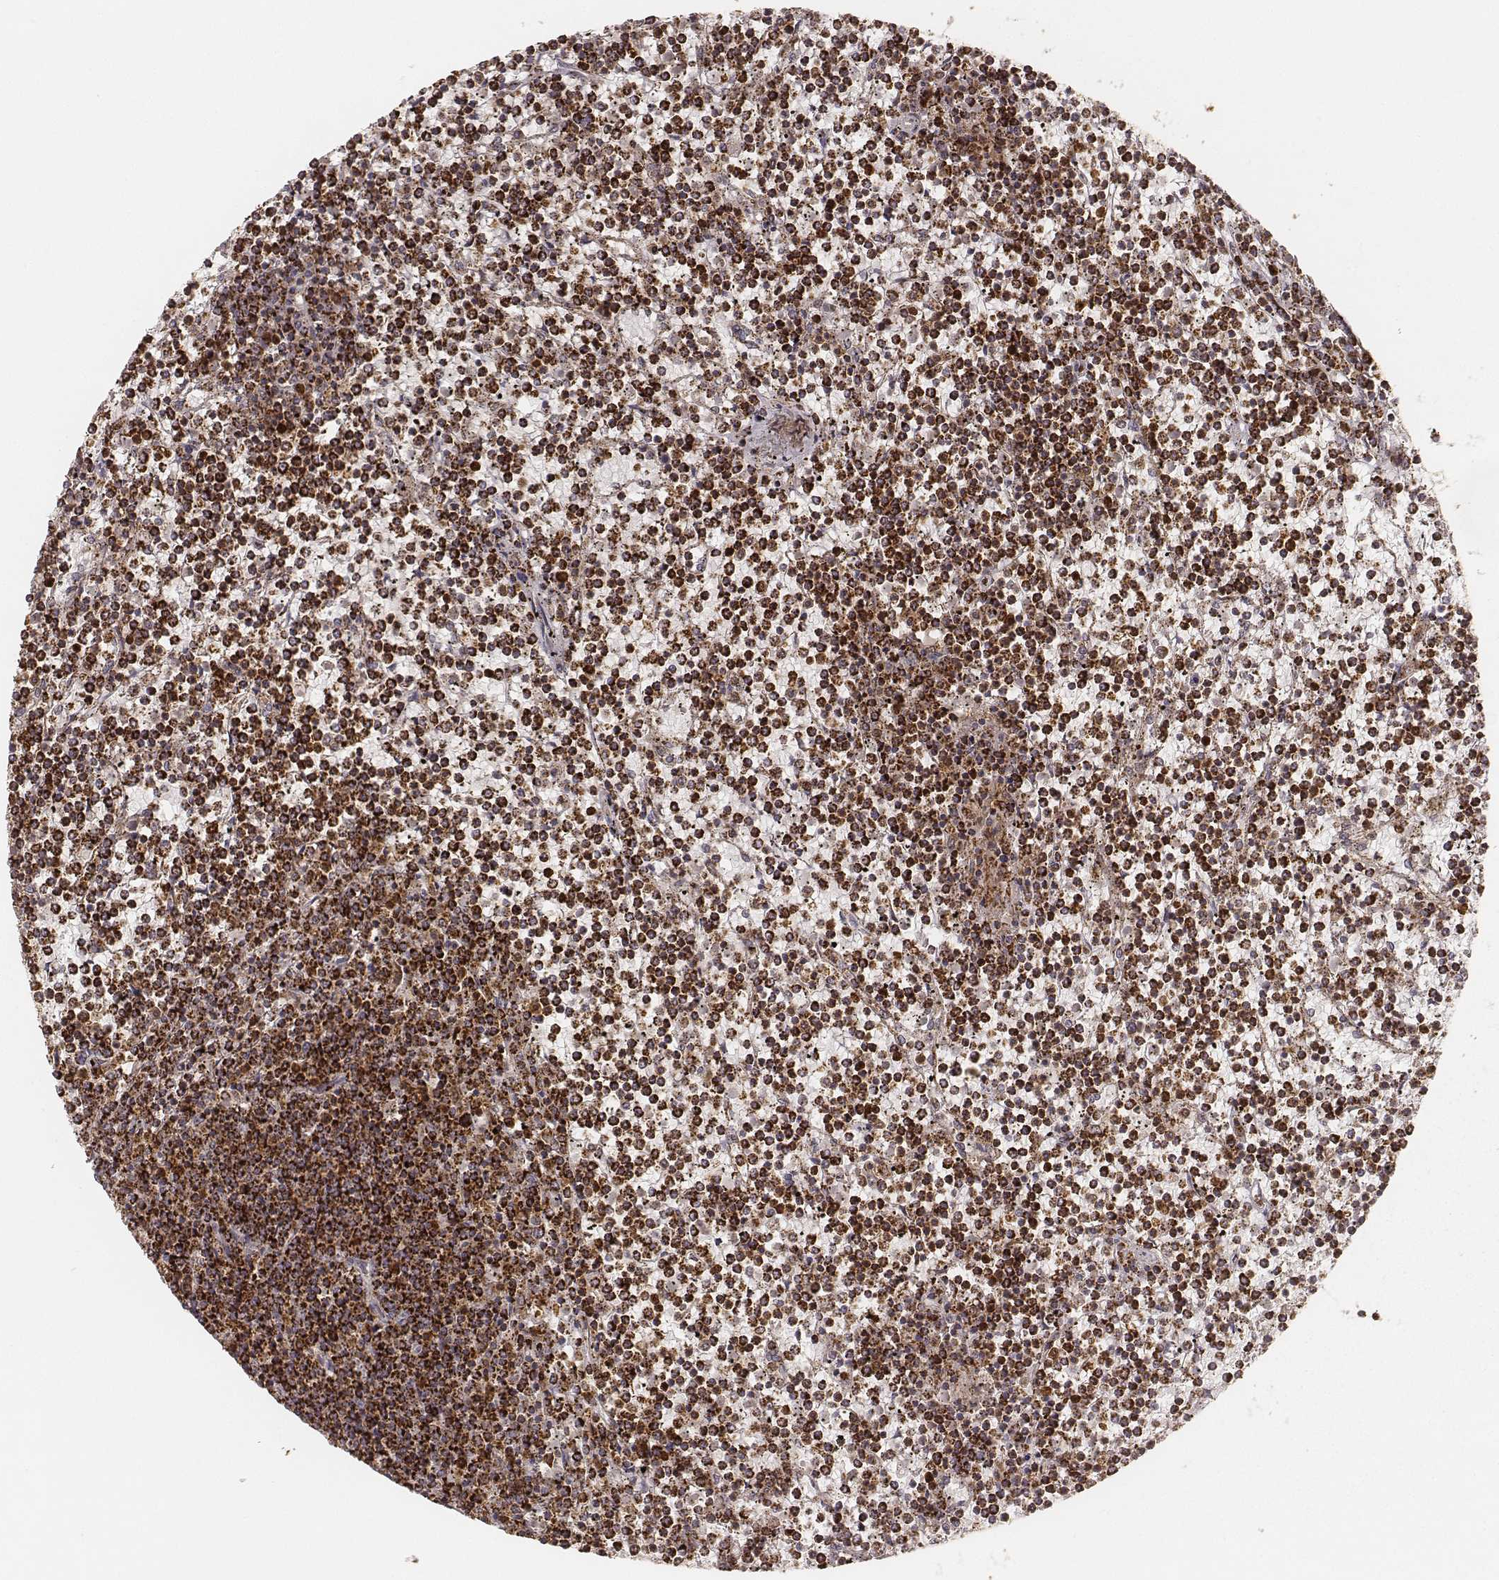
{"staining": {"intensity": "strong", "quantity": ">75%", "location": "cytoplasmic/membranous"}, "tissue": "lymphoma", "cell_type": "Tumor cells", "image_type": "cancer", "snomed": [{"axis": "morphology", "description": "Malignant lymphoma, non-Hodgkin's type, Low grade"}, {"axis": "topography", "description": "Spleen"}], "caption": "Strong cytoplasmic/membranous protein expression is present in about >75% of tumor cells in lymphoma.", "gene": "CS", "patient": {"sex": "female", "age": 19}}